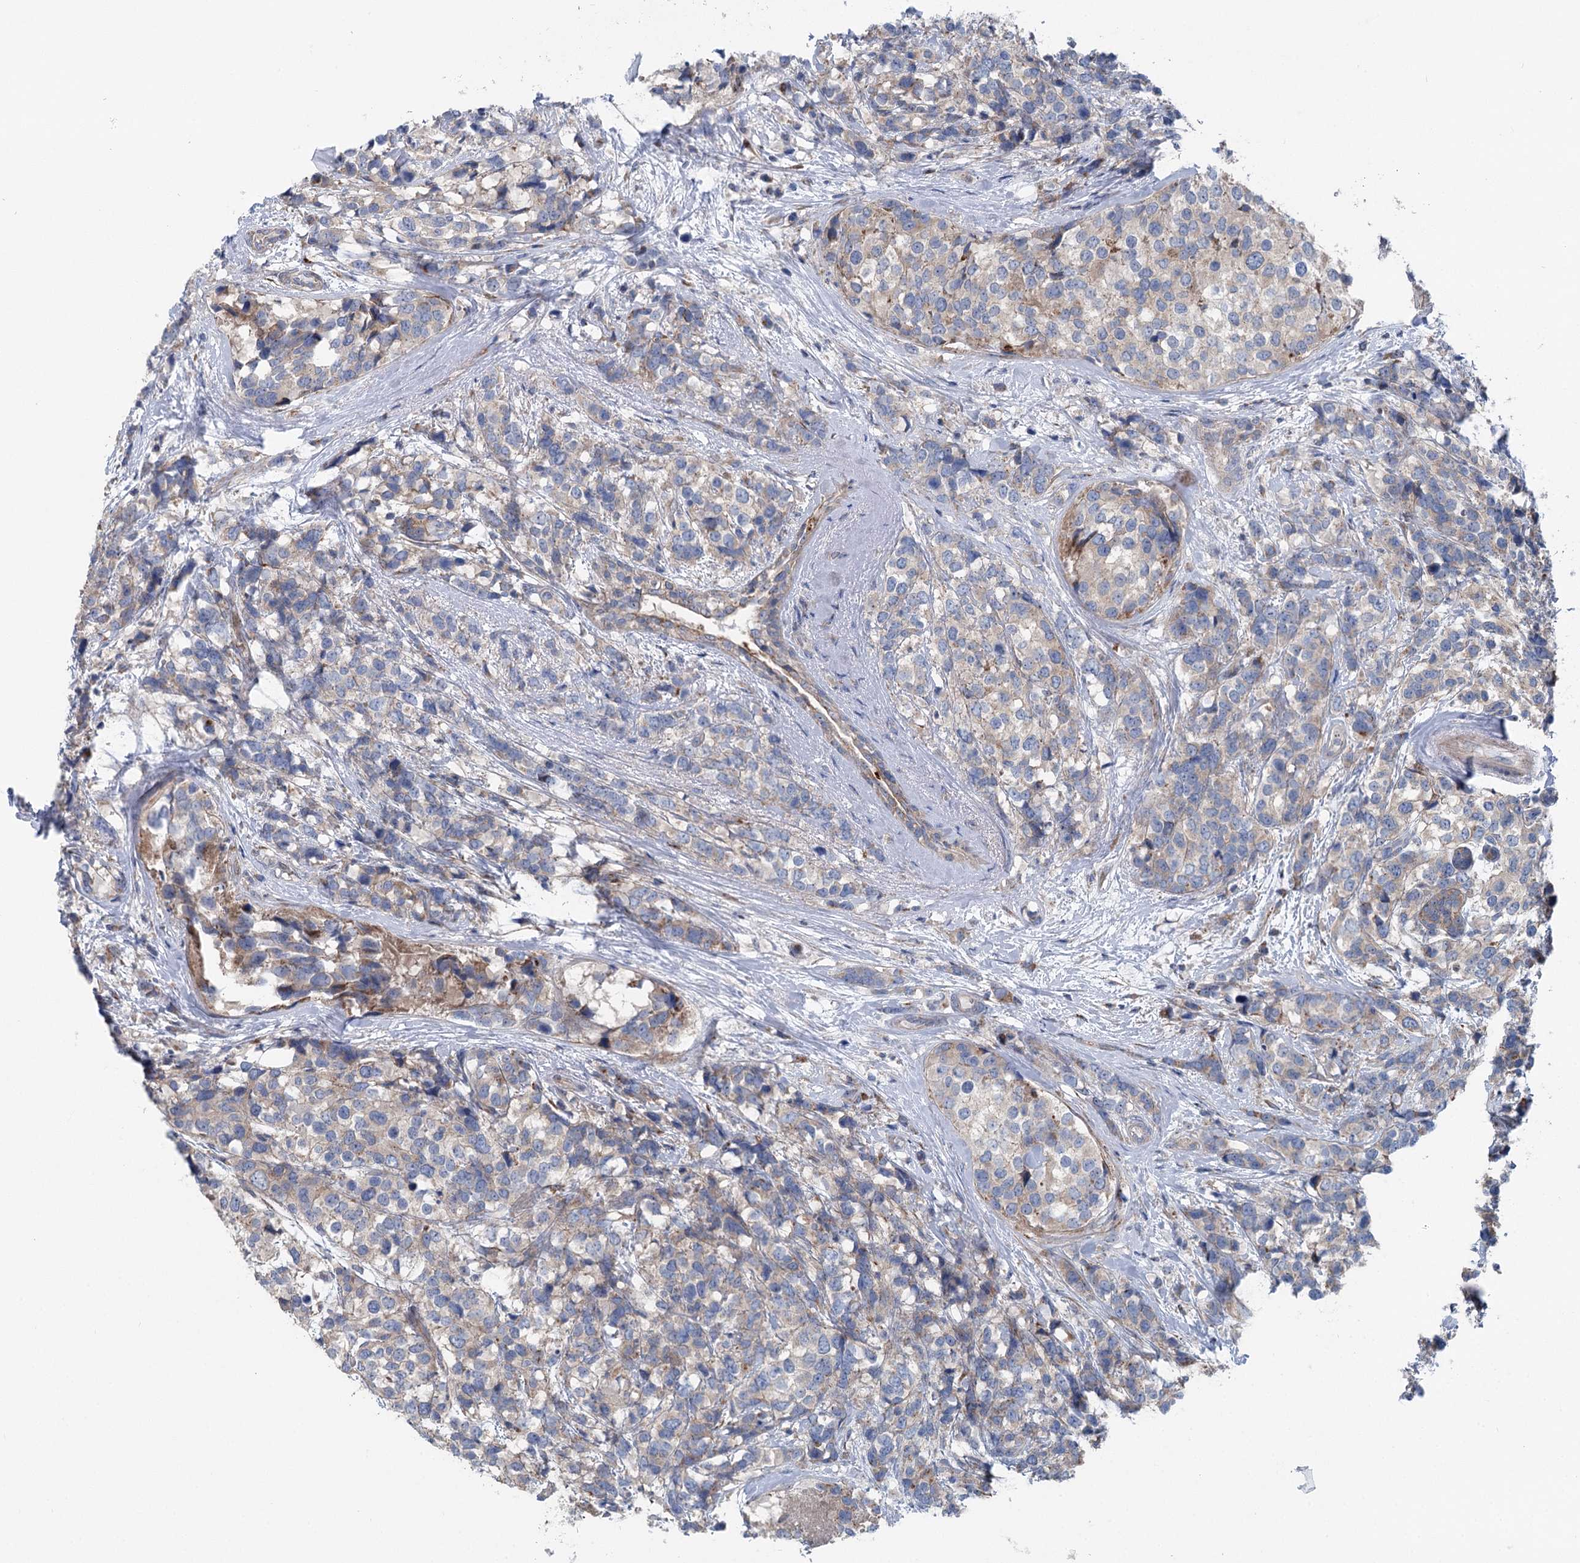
{"staining": {"intensity": "weak", "quantity": "<25%", "location": "cytoplasmic/membranous"}, "tissue": "breast cancer", "cell_type": "Tumor cells", "image_type": "cancer", "snomed": [{"axis": "morphology", "description": "Lobular carcinoma"}, {"axis": "topography", "description": "Breast"}], "caption": "This is a micrograph of IHC staining of lobular carcinoma (breast), which shows no positivity in tumor cells. (Stains: DAB (3,3'-diaminobenzidine) immunohistochemistry with hematoxylin counter stain, Microscopy: brightfield microscopy at high magnification).", "gene": "MARK2", "patient": {"sex": "female", "age": 59}}